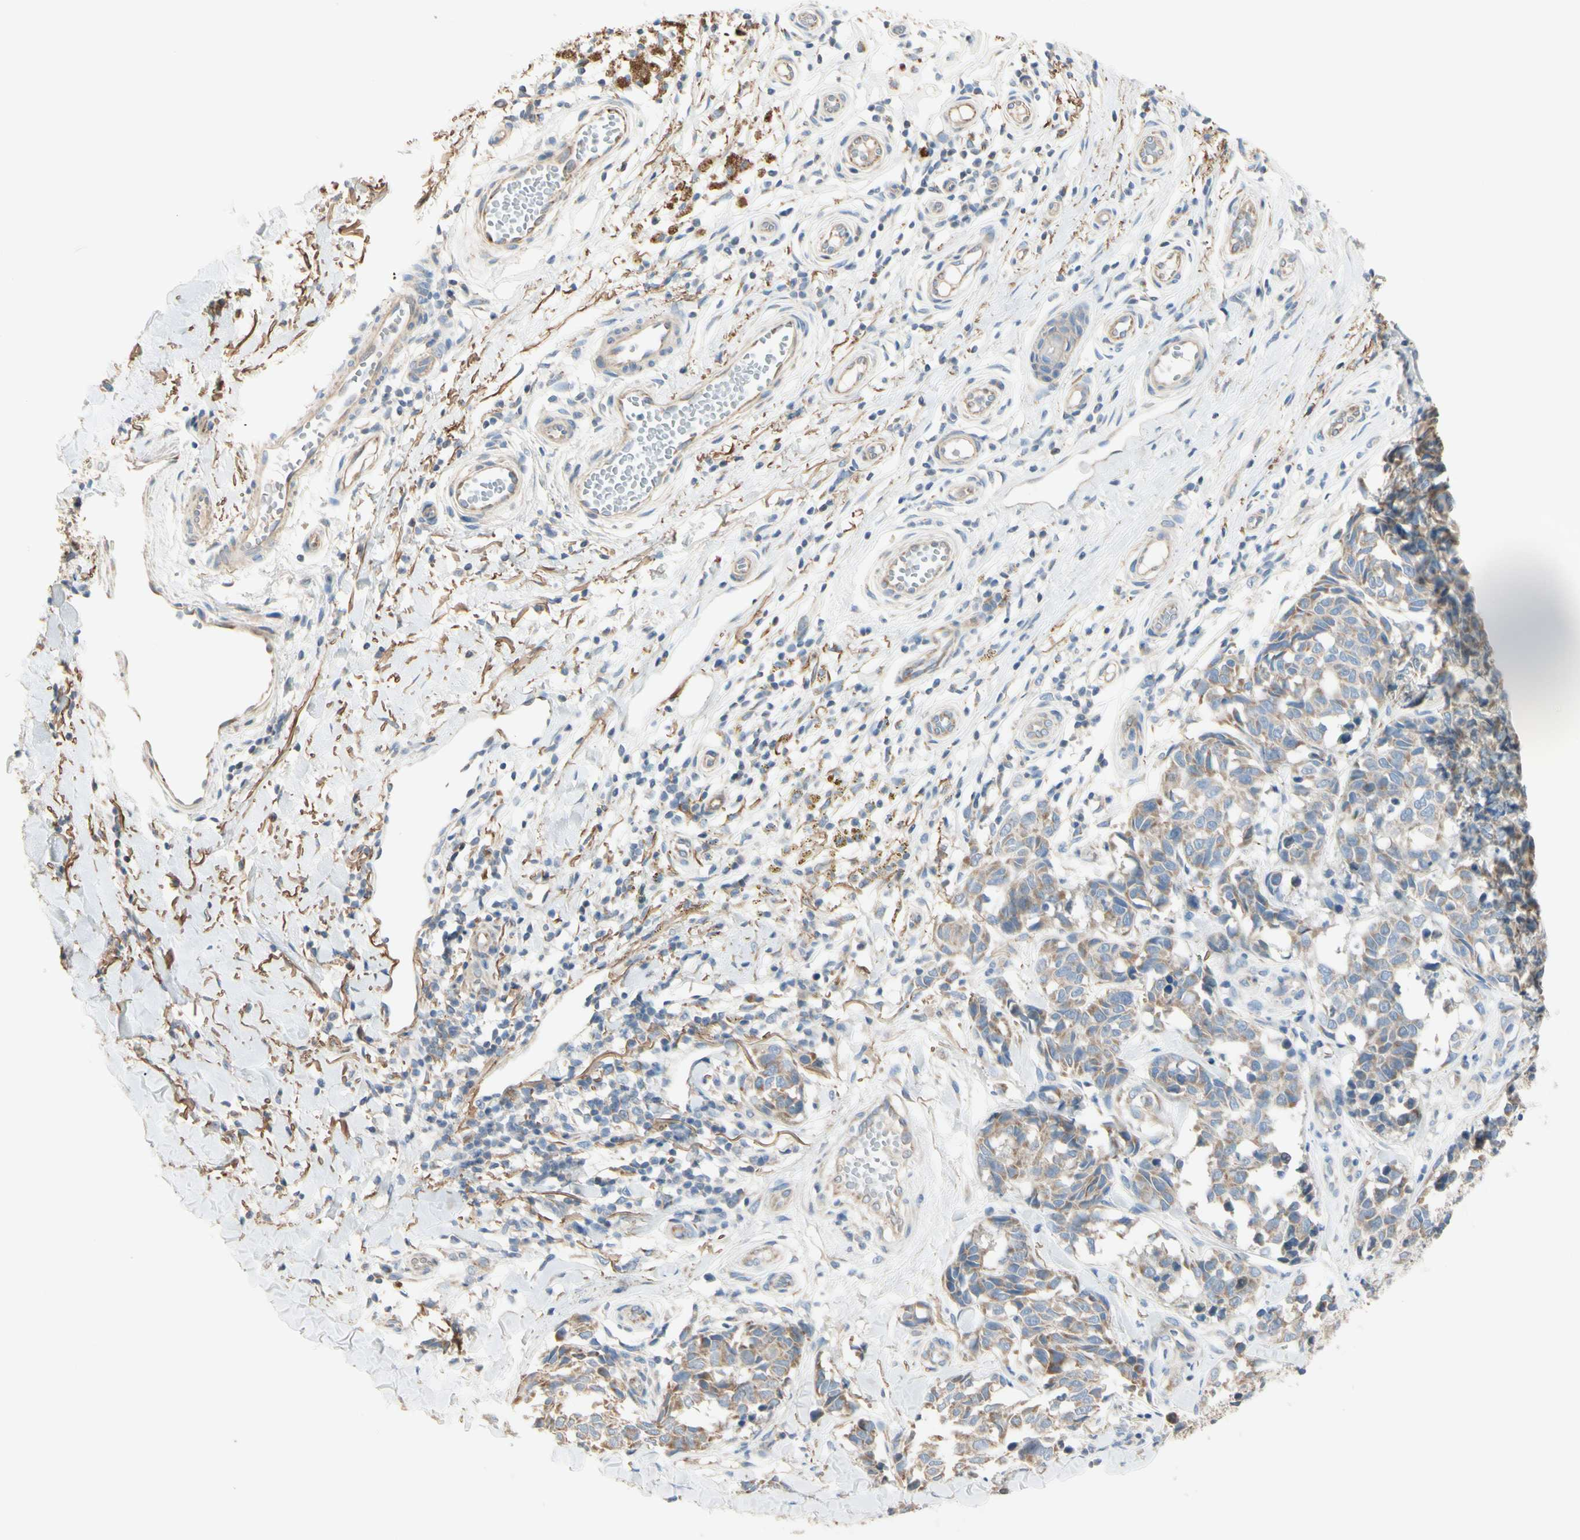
{"staining": {"intensity": "weak", "quantity": ">75%", "location": "cytoplasmic/membranous"}, "tissue": "melanoma", "cell_type": "Tumor cells", "image_type": "cancer", "snomed": [{"axis": "morphology", "description": "Malignant melanoma, NOS"}, {"axis": "topography", "description": "Skin"}], "caption": "Malignant melanoma stained with immunohistochemistry exhibits weak cytoplasmic/membranous expression in about >75% of tumor cells. (DAB (3,3'-diaminobenzidine) IHC, brown staining for protein, blue staining for nuclei).", "gene": "EPHA3", "patient": {"sex": "female", "age": 64}}